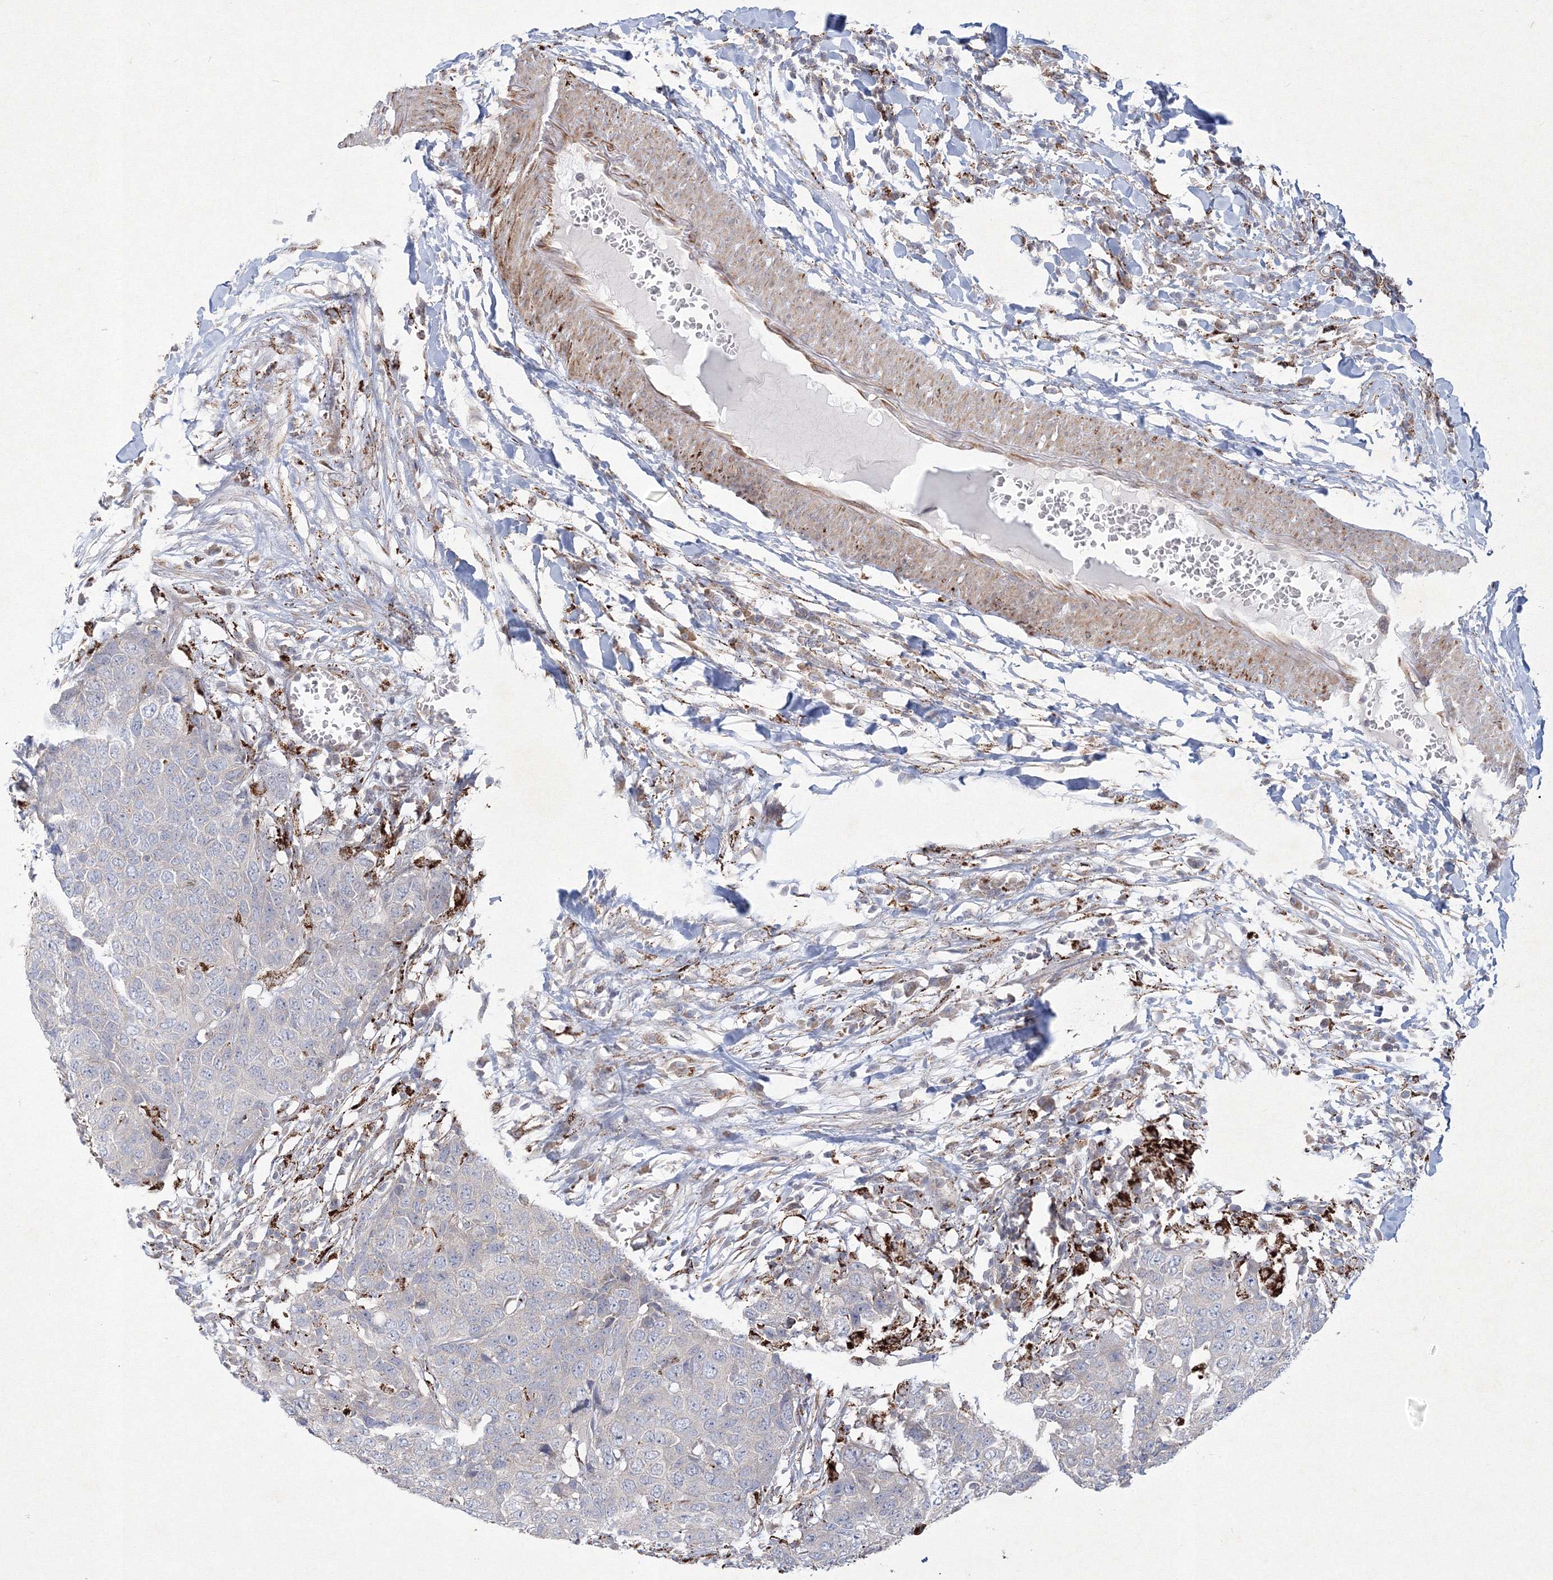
{"staining": {"intensity": "negative", "quantity": "none", "location": "none"}, "tissue": "head and neck cancer", "cell_type": "Tumor cells", "image_type": "cancer", "snomed": [{"axis": "morphology", "description": "Squamous cell carcinoma, NOS"}, {"axis": "topography", "description": "Head-Neck"}], "caption": "Tumor cells show no significant protein positivity in squamous cell carcinoma (head and neck).", "gene": "WDR49", "patient": {"sex": "male", "age": 66}}